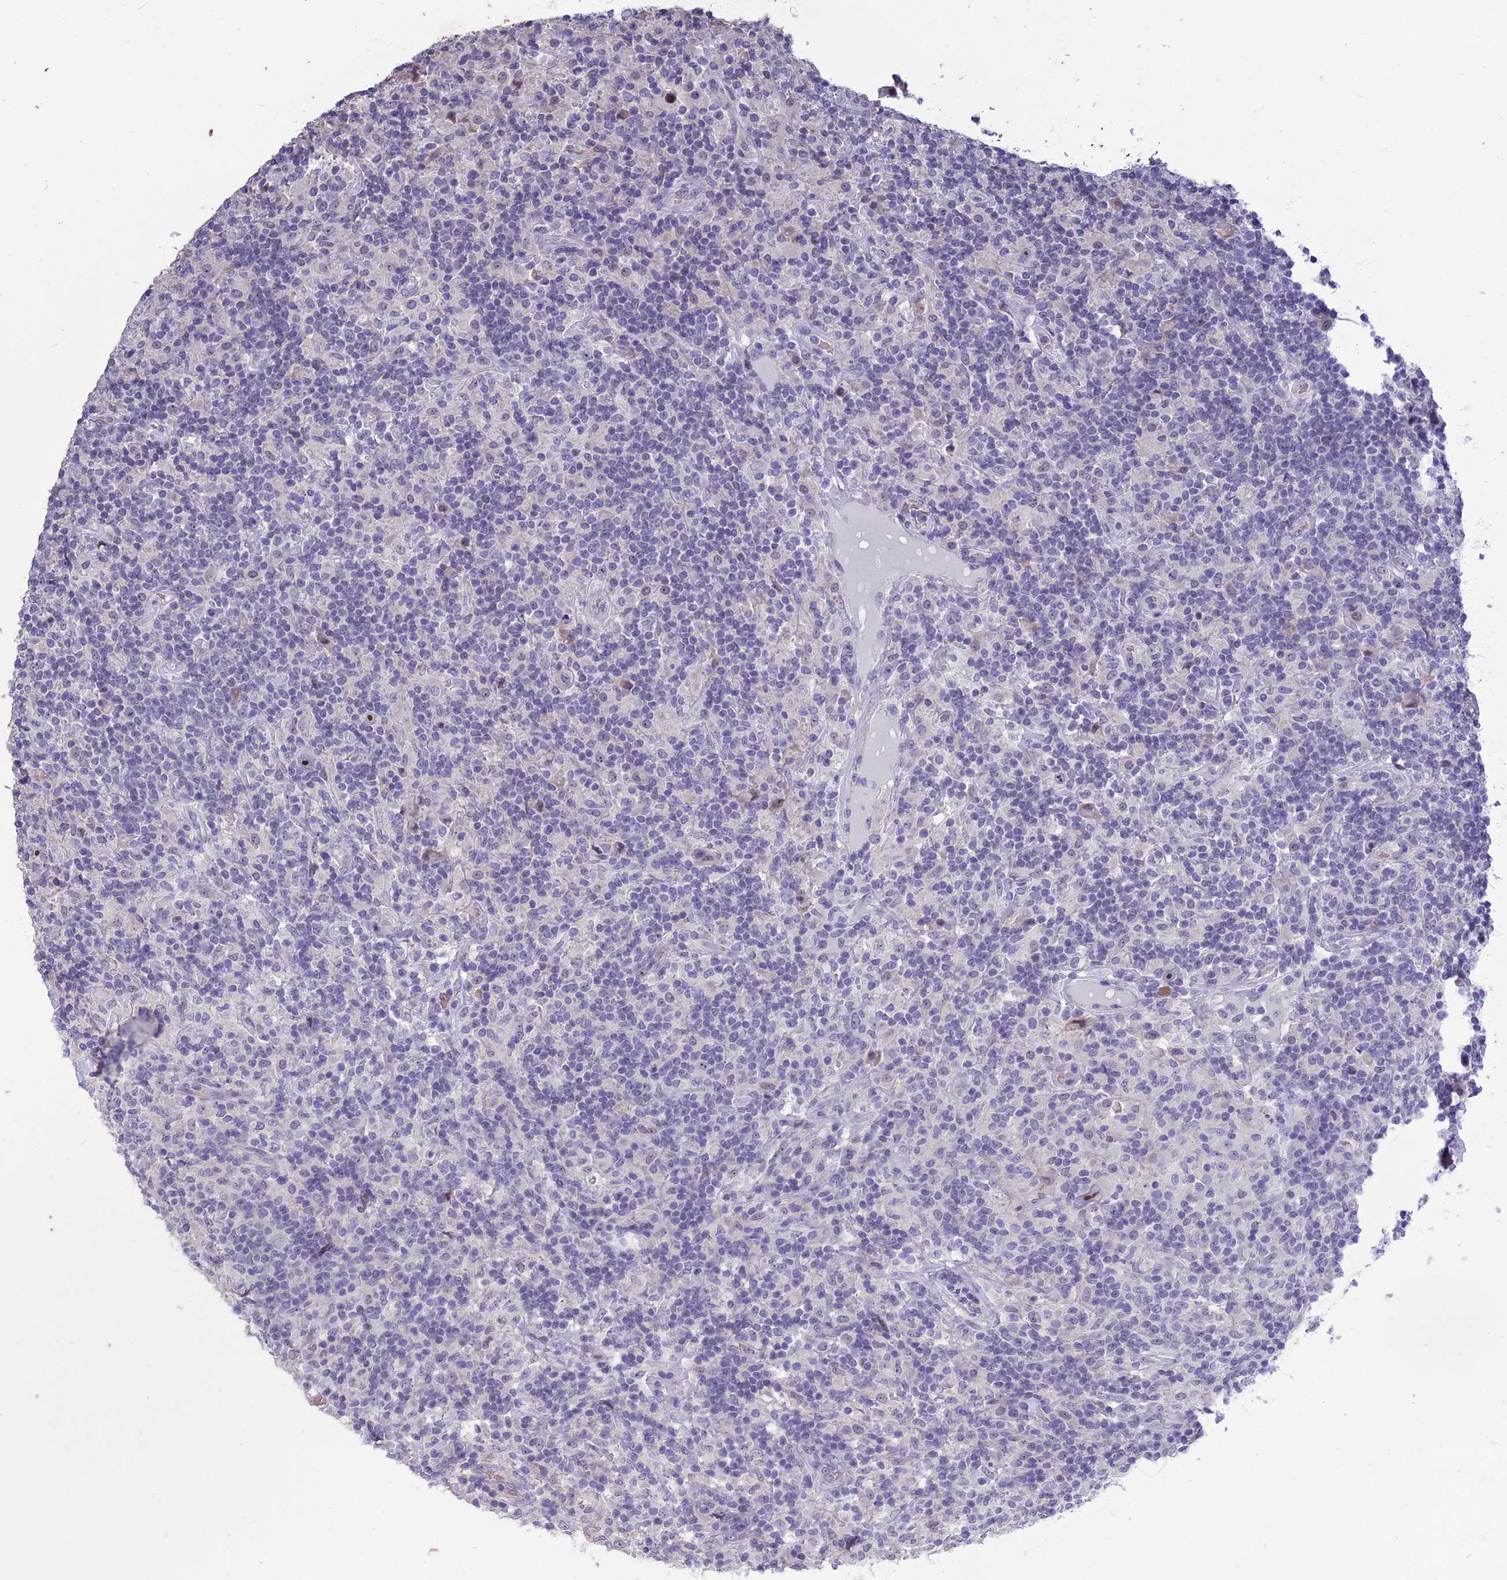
{"staining": {"intensity": "moderate", "quantity": "25%-75%", "location": "nuclear"}, "tissue": "lymphoma", "cell_type": "Tumor cells", "image_type": "cancer", "snomed": [{"axis": "morphology", "description": "Hodgkin's disease, NOS"}, {"axis": "topography", "description": "Lymph node"}], "caption": "Immunohistochemistry (IHC) staining of lymphoma, which demonstrates medium levels of moderate nuclear staining in approximately 25%-75% of tumor cells indicating moderate nuclear protein positivity. The staining was performed using DAB (brown) for protein detection and nuclei were counterstained in hematoxylin (blue).", "gene": "KNOP1", "patient": {"sex": "male", "age": 70}}